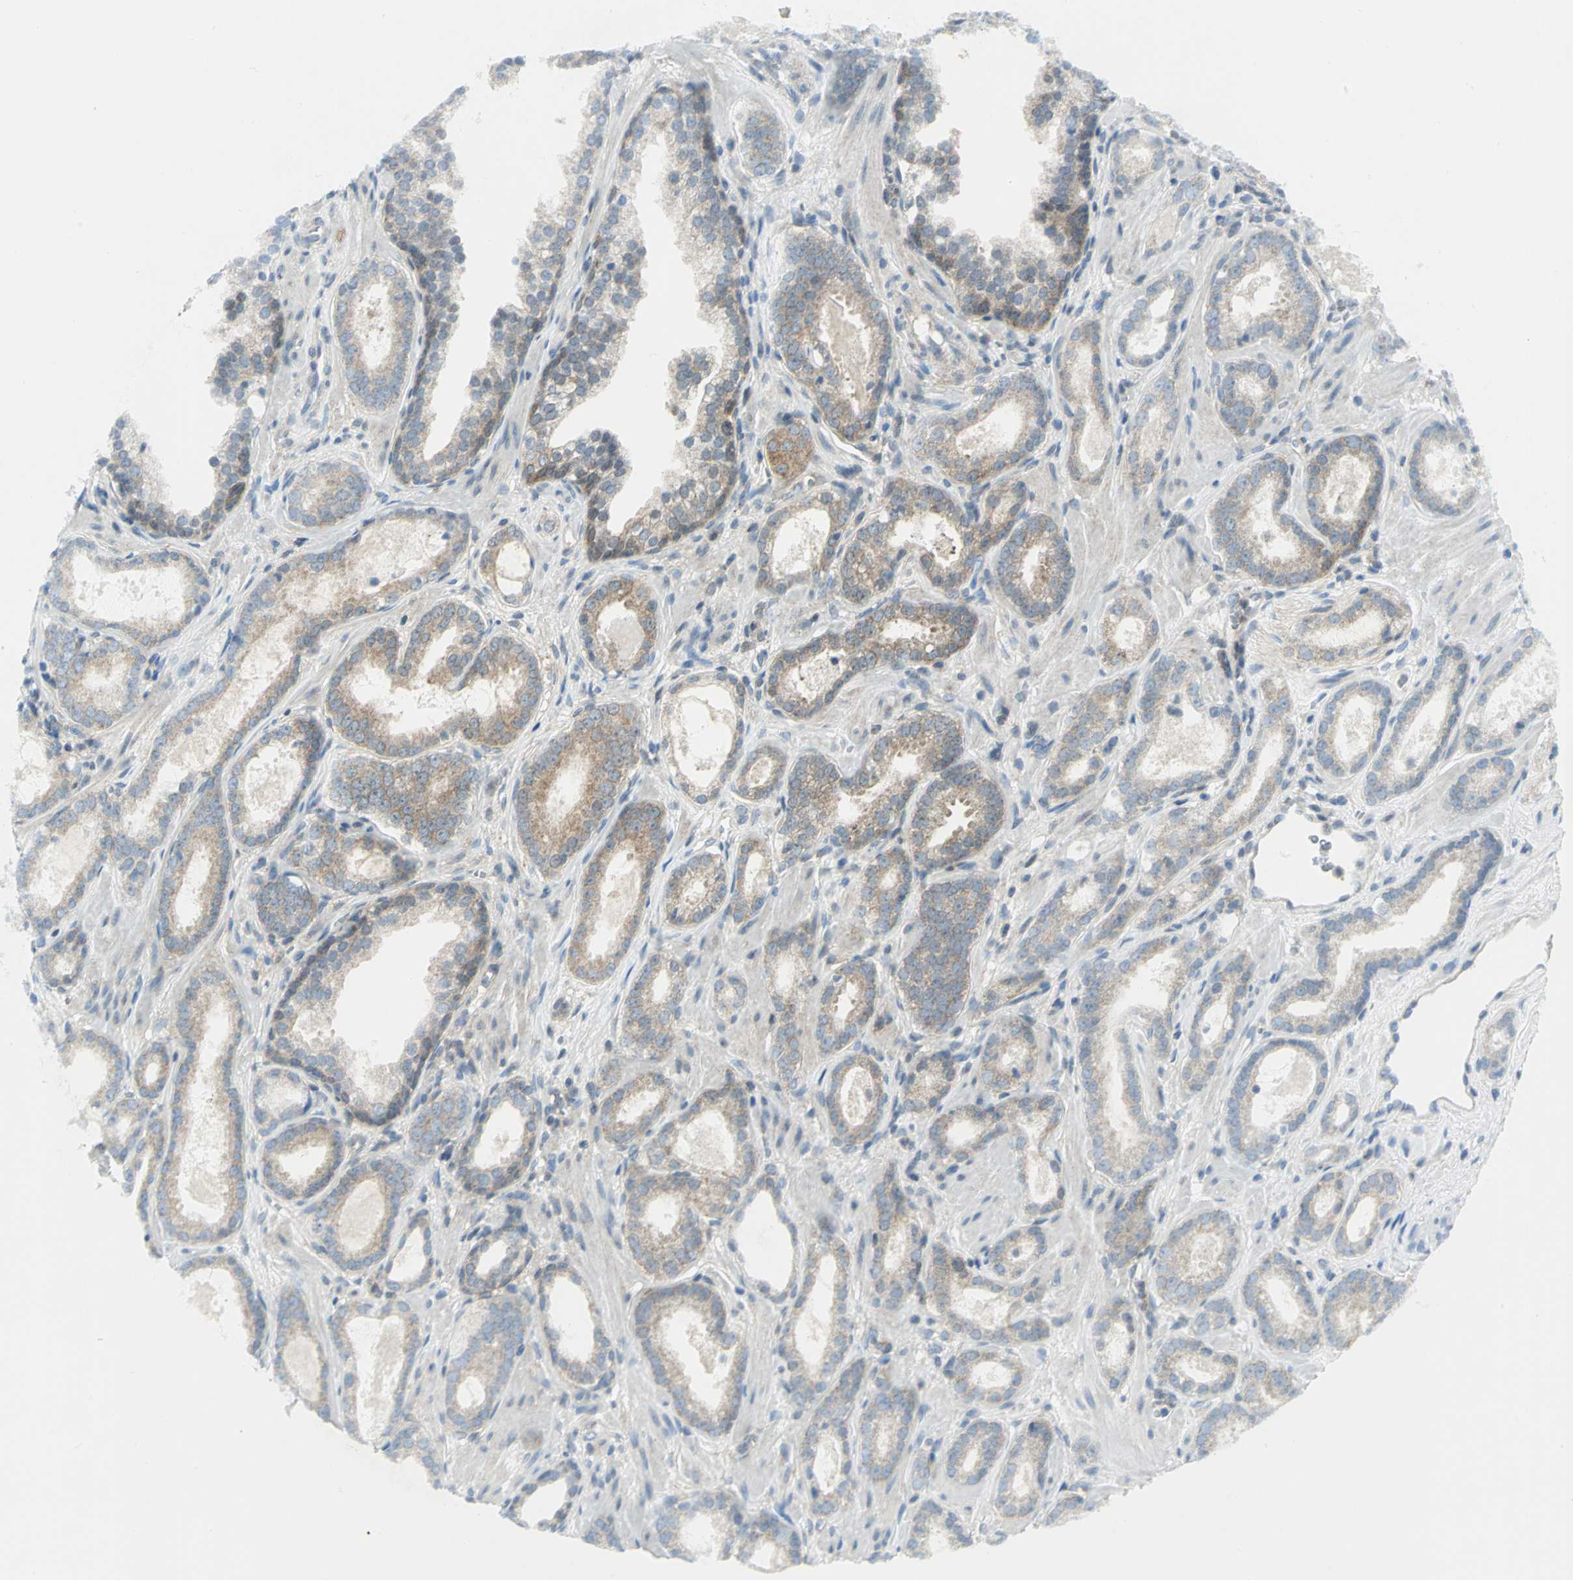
{"staining": {"intensity": "weak", "quantity": "25%-75%", "location": "cytoplasmic/membranous"}, "tissue": "prostate cancer", "cell_type": "Tumor cells", "image_type": "cancer", "snomed": [{"axis": "morphology", "description": "Adenocarcinoma, Low grade"}, {"axis": "topography", "description": "Prostate"}], "caption": "Weak cytoplasmic/membranous positivity is present in about 25%-75% of tumor cells in prostate cancer.", "gene": "ALDOA", "patient": {"sex": "male", "age": 57}}